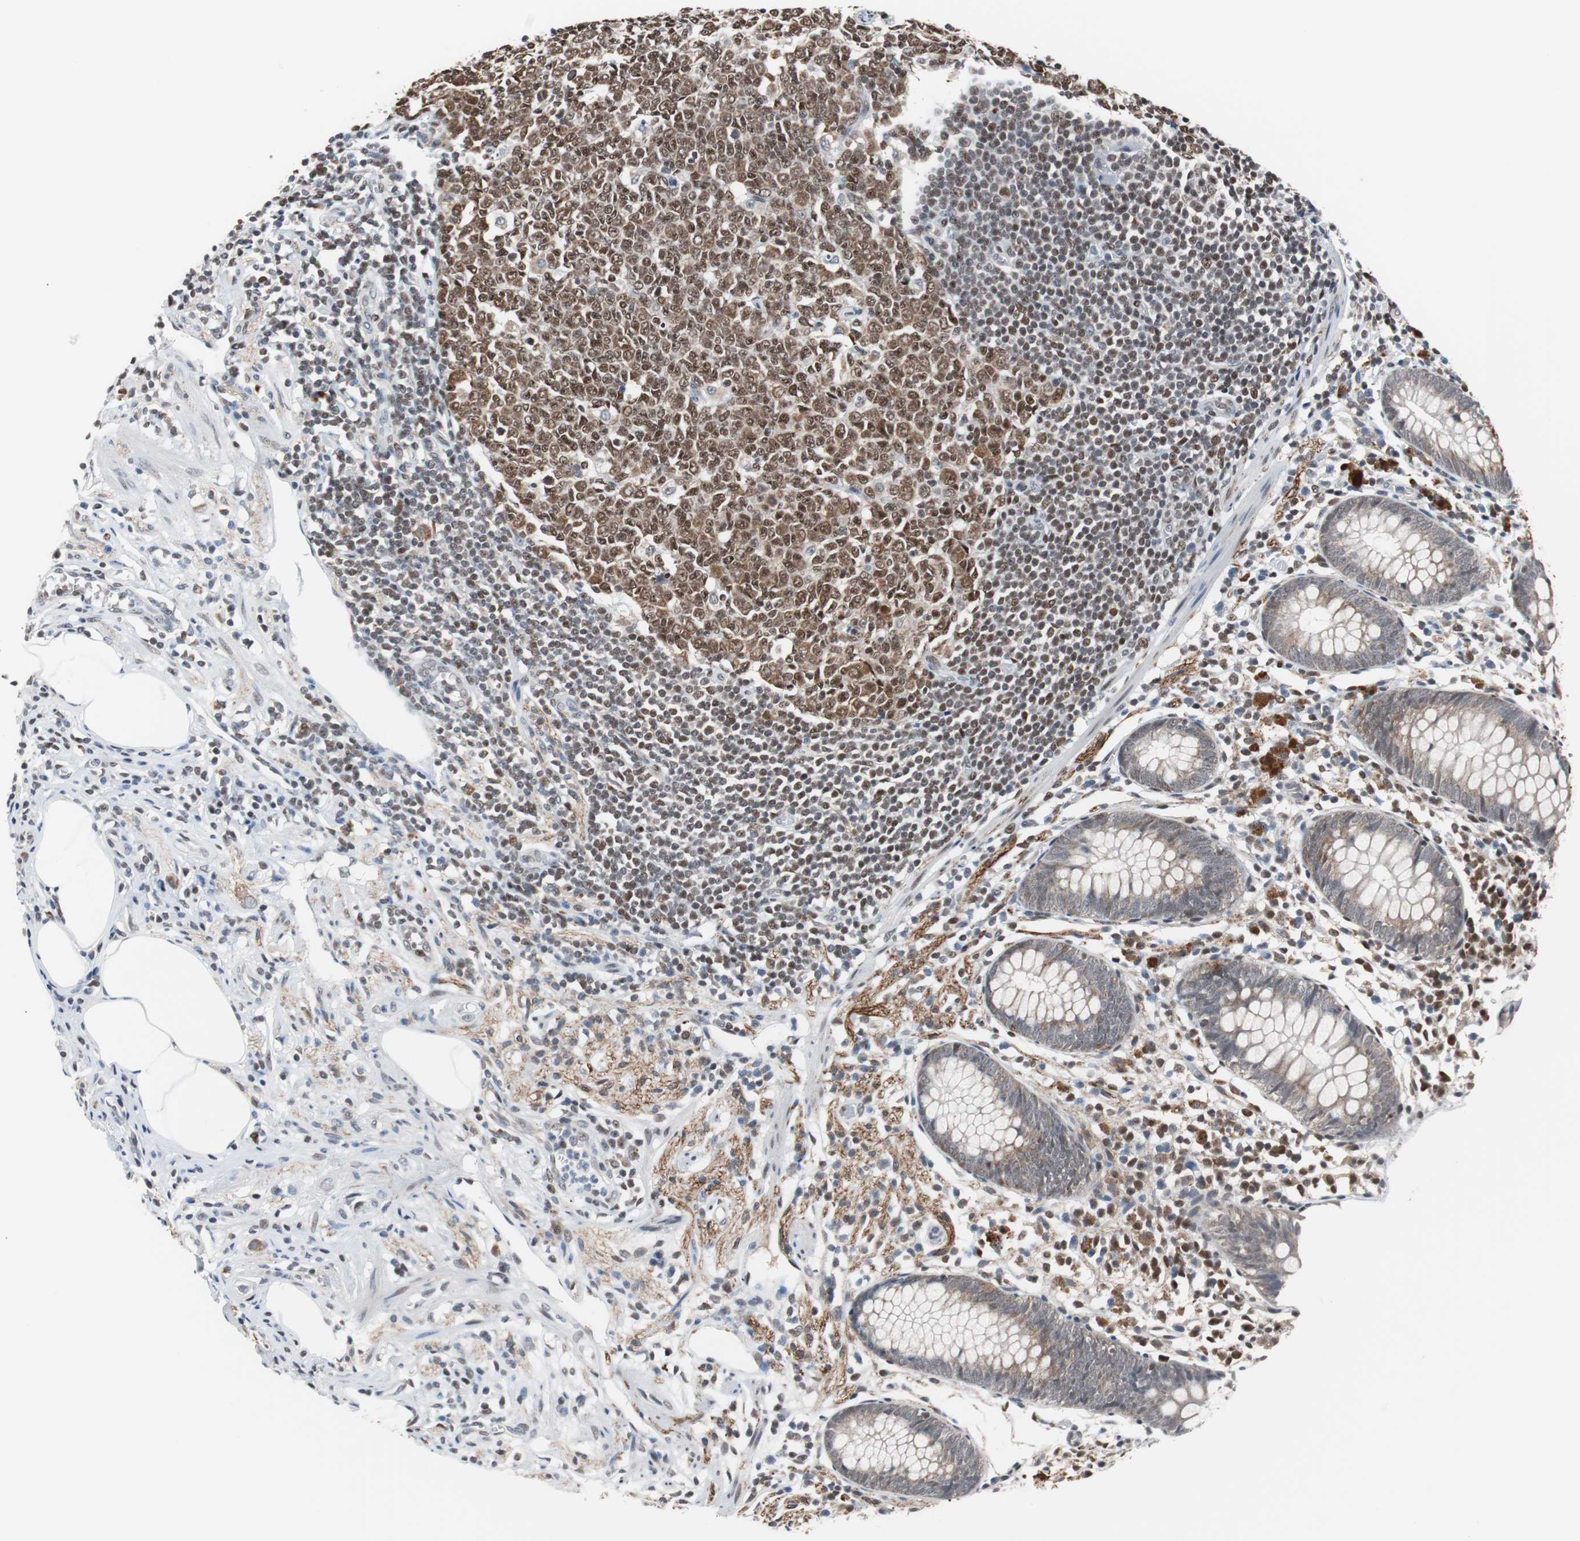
{"staining": {"intensity": "weak", "quantity": "25%-75%", "location": "cytoplasmic/membranous"}, "tissue": "appendix", "cell_type": "Glandular cells", "image_type": "normal", "snomed": [{"axis": "morphology", "description": "Normal tissue, NOS"}, {"axis": "topography", "description": "Appendix"}], "caption": "Immunohistochemical staining of unremarkable appendix exhibits 25%-75% levels of weak cytoplasmic/membranous protein staining in approximately 25%-75% of glandular cells. (IHC, brightfield microscopy, high magnification).", "gene": "ZHX2", "patient": {"sex": "male", "age": 38}}